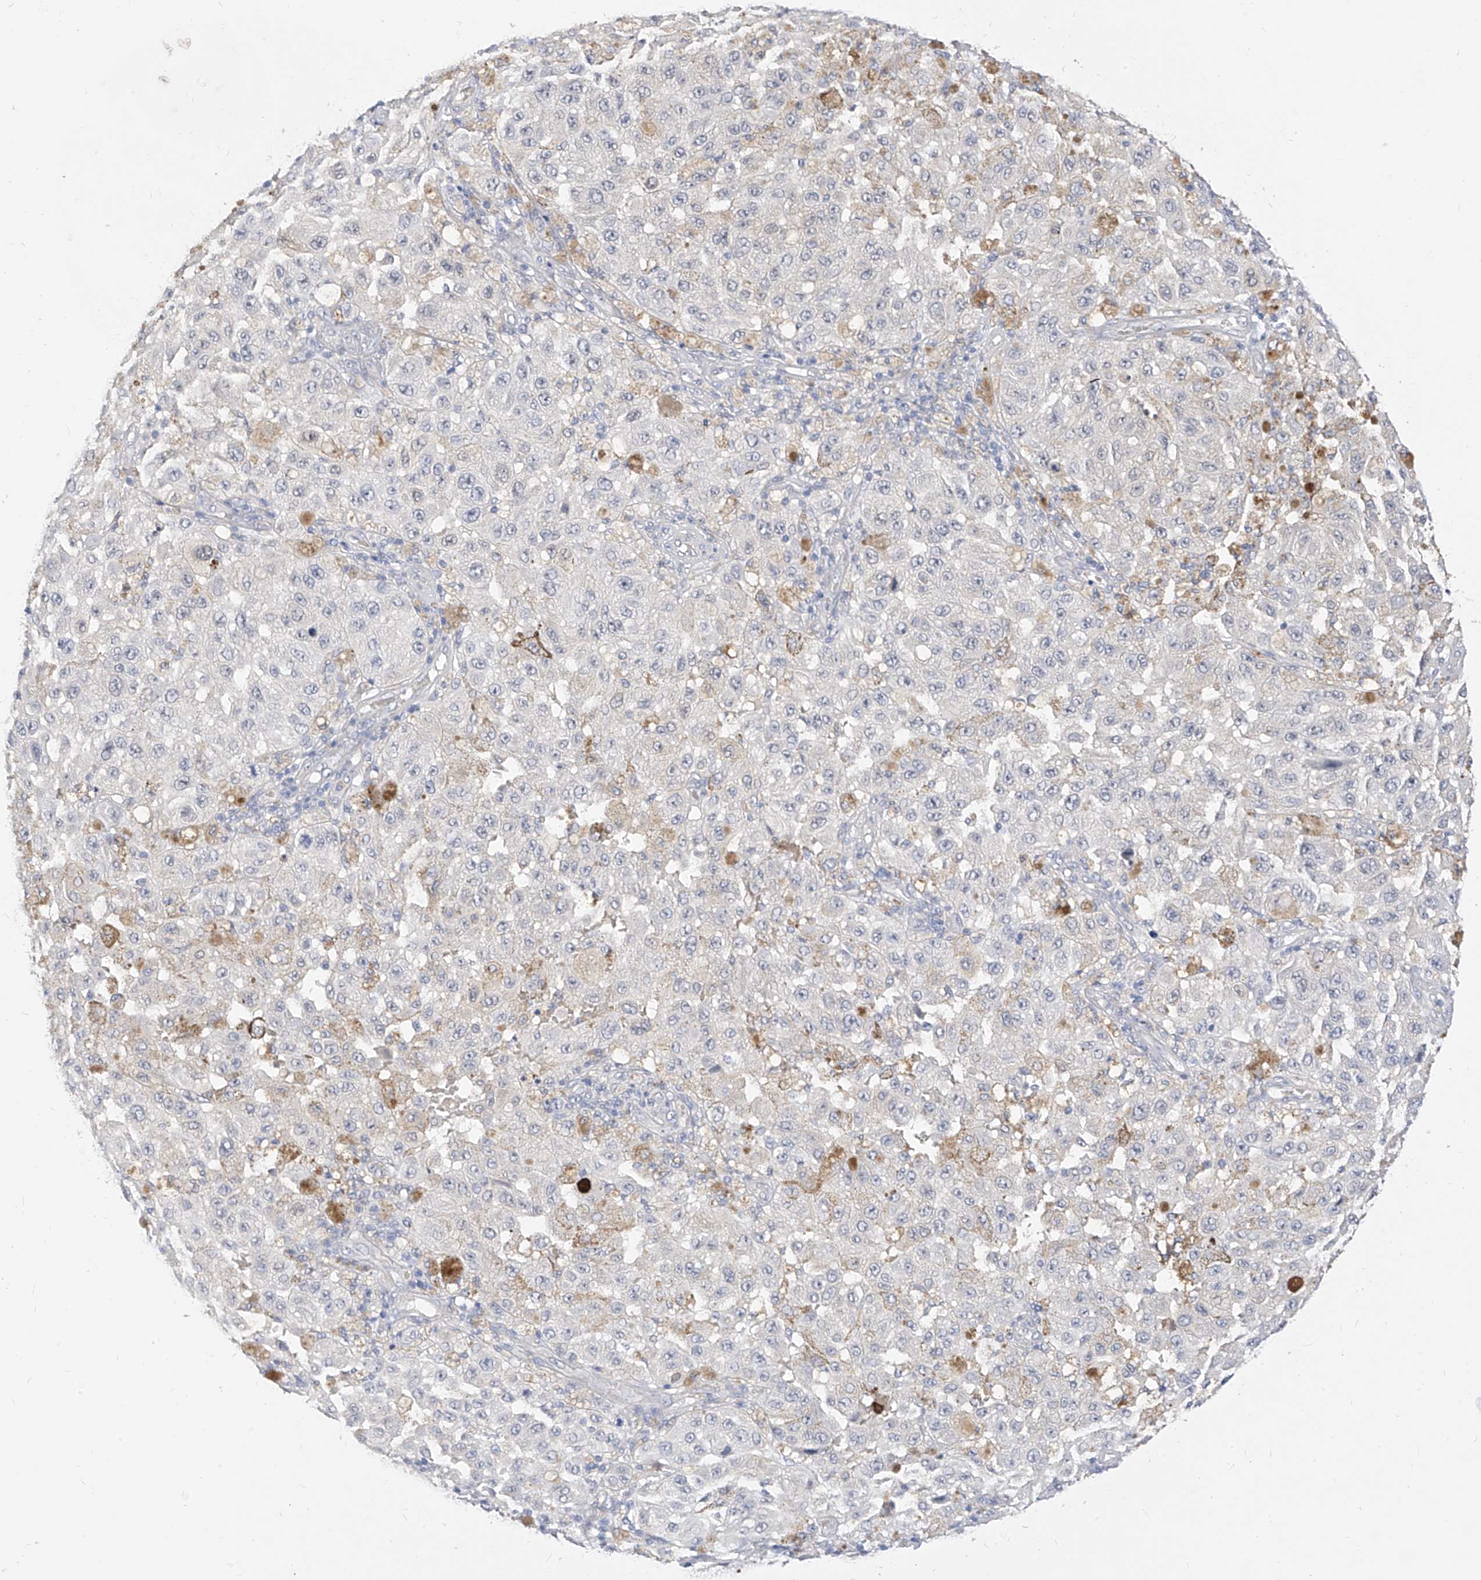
{"staining": {"intensity": "negative", "quantity": "none", "location": "none"}, "tissue": "melanoma", "cell_type": "Tumor cells", "image_type": "cancer", "snomed": [{"axis": "morphology", "description": "Malignant melanoma, NOS"}, {"axis": "topography", "description": "Skin"}], "caption": "A photomicrograph of malignant melanoma stained for a protein displays no brown staining in tumor cells.", "gene": "ZZEF1", "patient": {"sex": "female", "age": 64}}